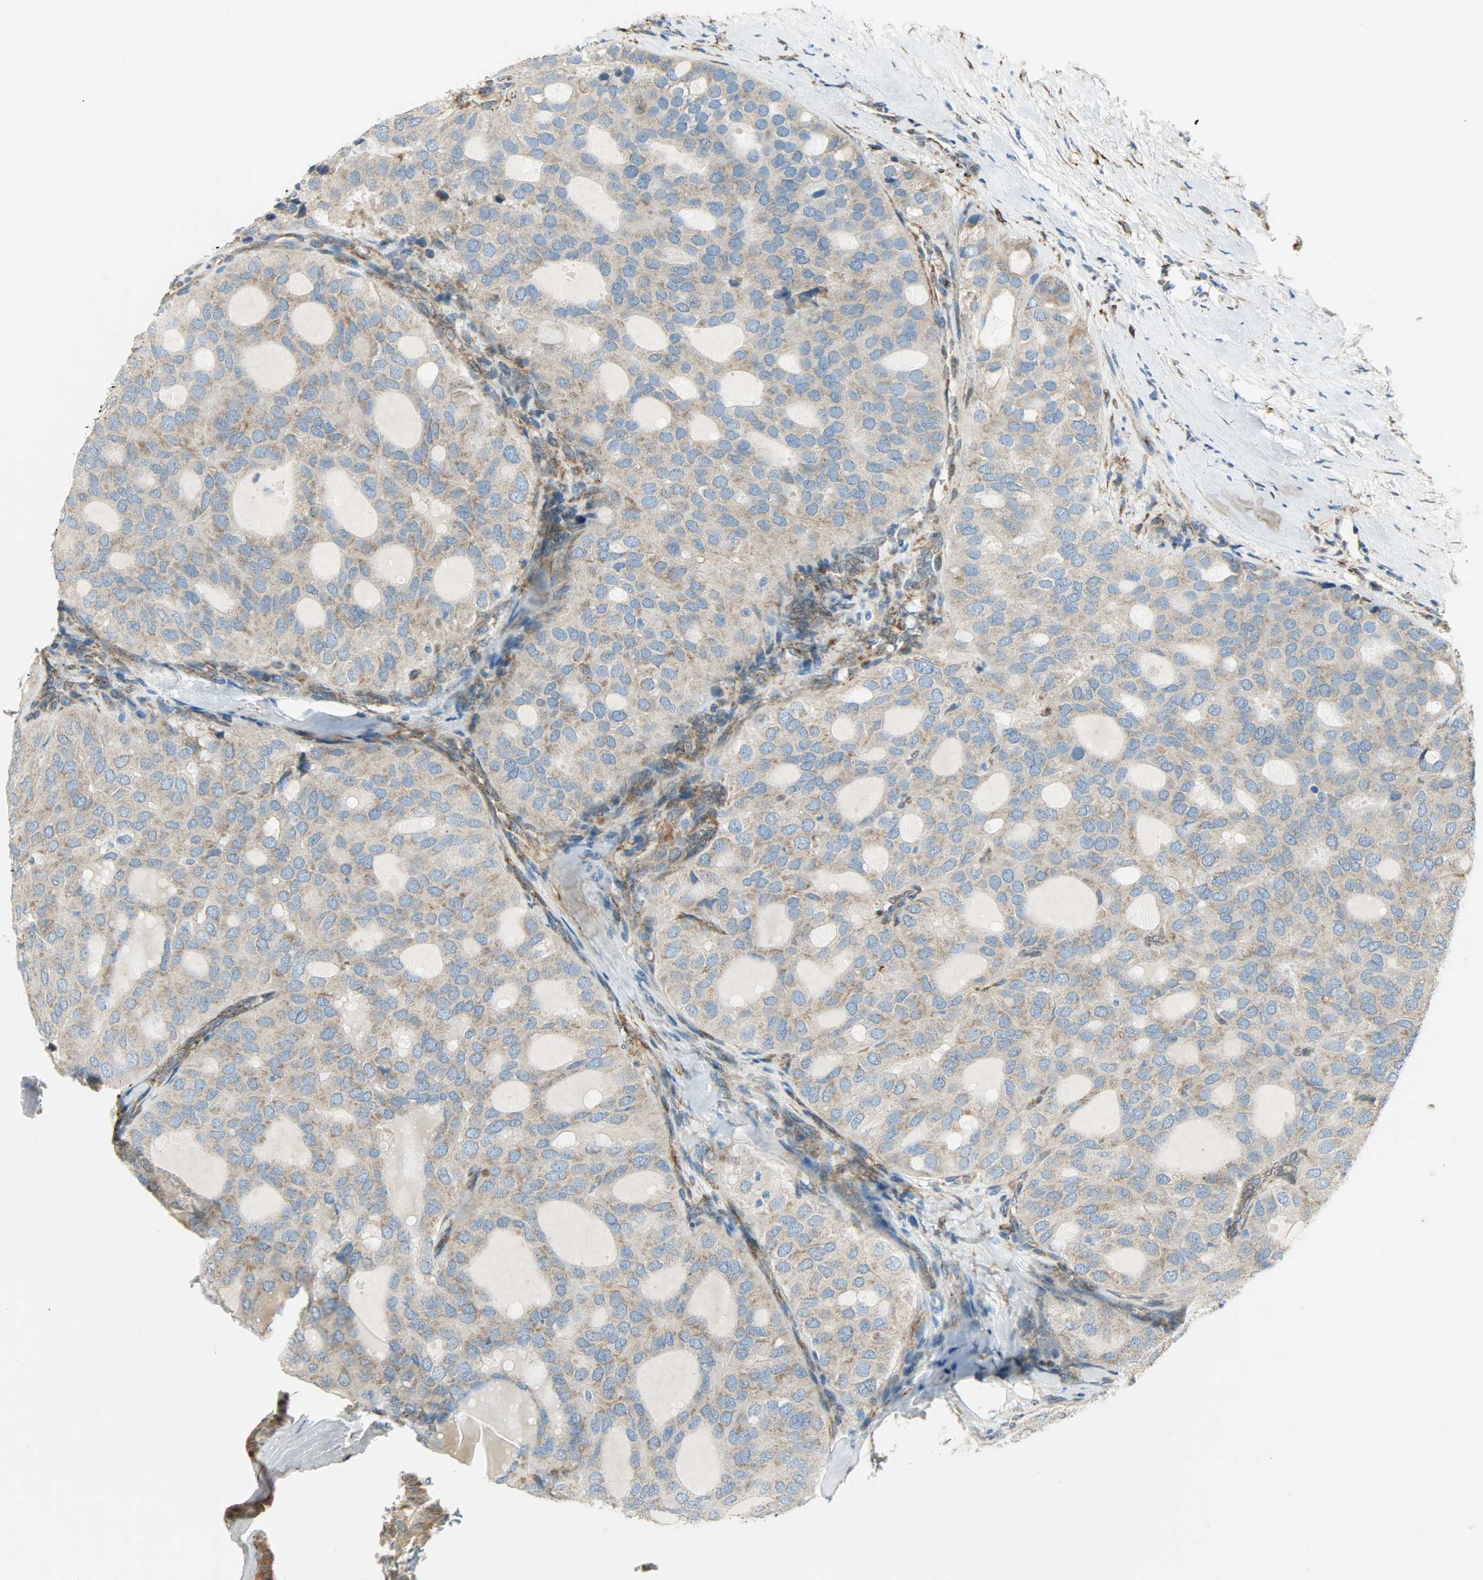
{"staining": {"intensity": "moderate", "quantity": ">75%", "location": "cytoplasmic/membranous"}, "tissue": "thyroid cancer", "cell_type": "Tumor cells", "image_type": "cancer", "snomed": [{"axis": "morphology", "description": "Follicular adenoma carcinoma, NOS"}, {"axis": "topography", "description": "Thyroid gland"}], "caption": "The micrograph demonstrates a brown stain indicating the presence of a protein in the cytoplasmic/membranous of tumor cells in follicular adenoma carcinoma (thyroid).", "gene": "PKD2", "patient": {"sex": "male", "age": 75}}